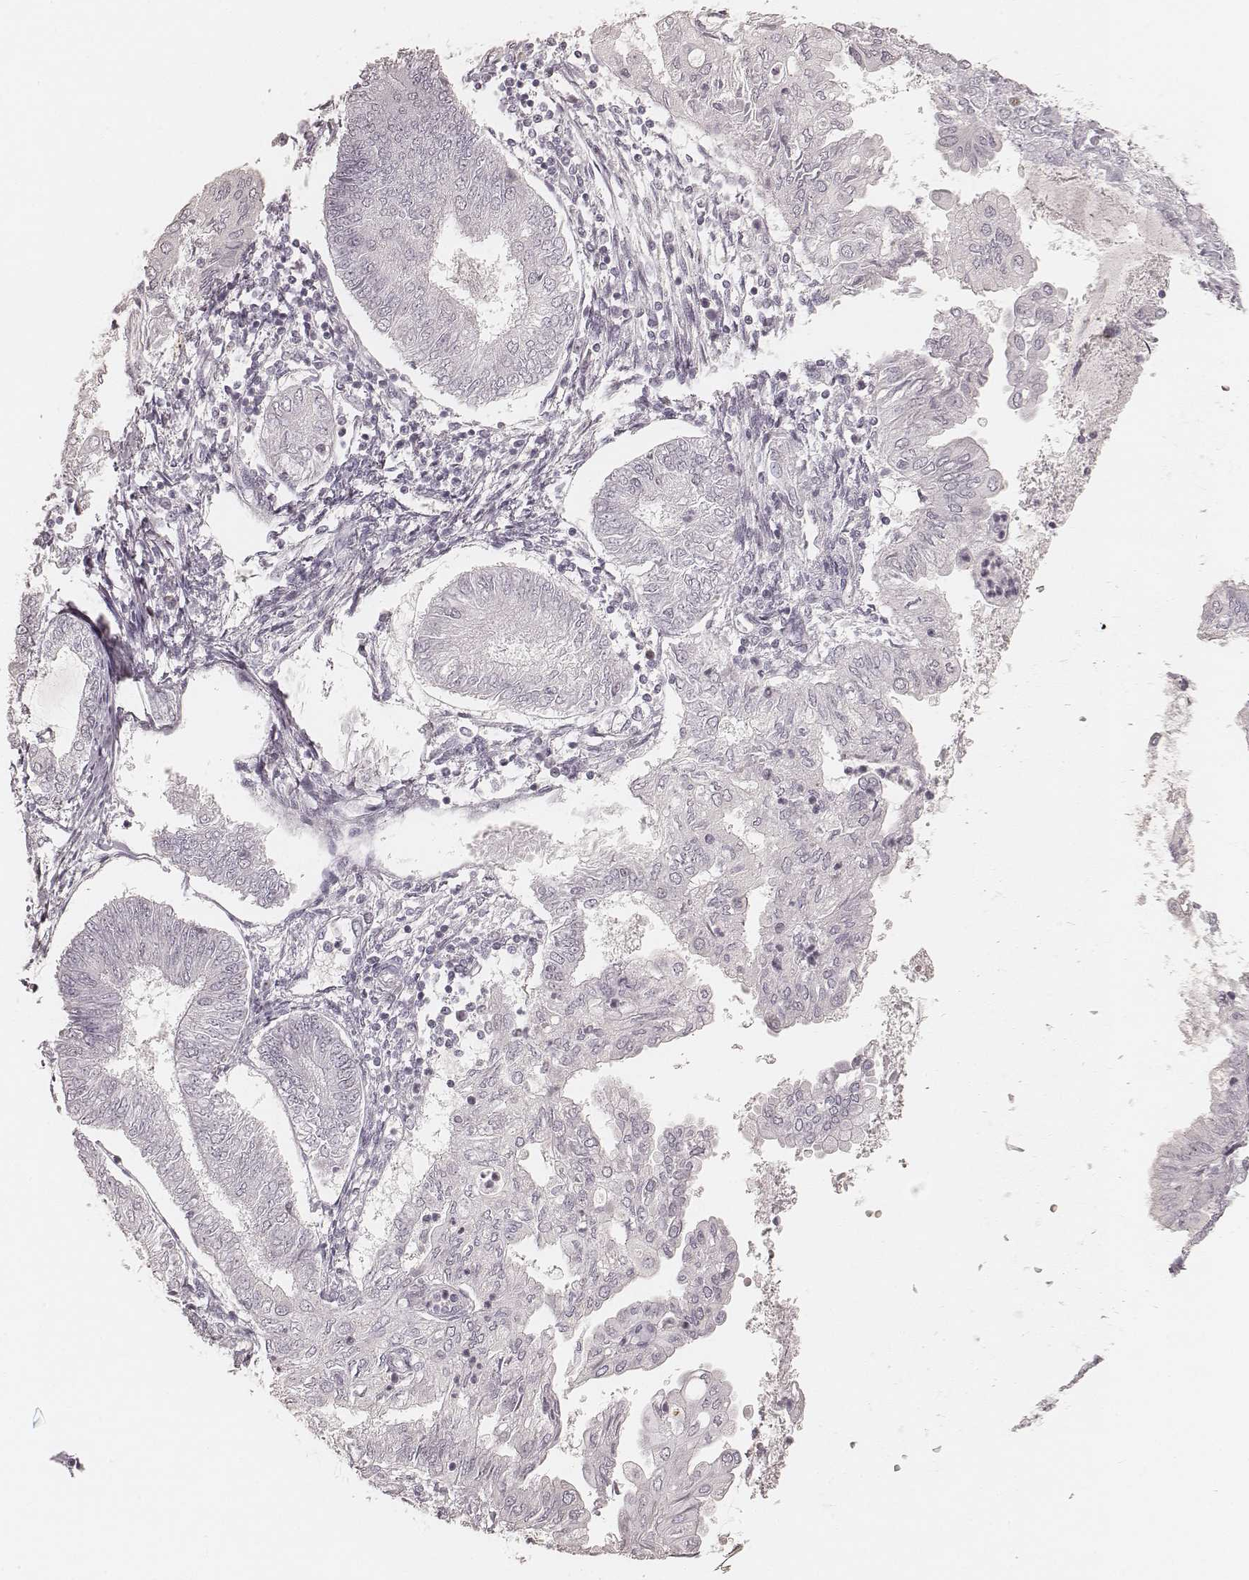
{"staining": {"intensity": "negative", "quantity": "none", "location": "none"}, "tissue": "endometrial cancer", "cell_type": "Tumor cells", "image_type": "cancer", "snomed": [{"axis": "morphology", "description": "Adenocarcinoma, NOS"}, {"axis": "topography", "description": "Endometrium"}], "caption": "Protein analysis of endometrial adenocarcinoma exhibits no significant staining in tumor cells. (Brightfield microscopy of DAB (3,3'-diaminobenzidine) IHC at high magnification).", "gene": "TEX37", "patient": {"sex": "female", "age": 68}}